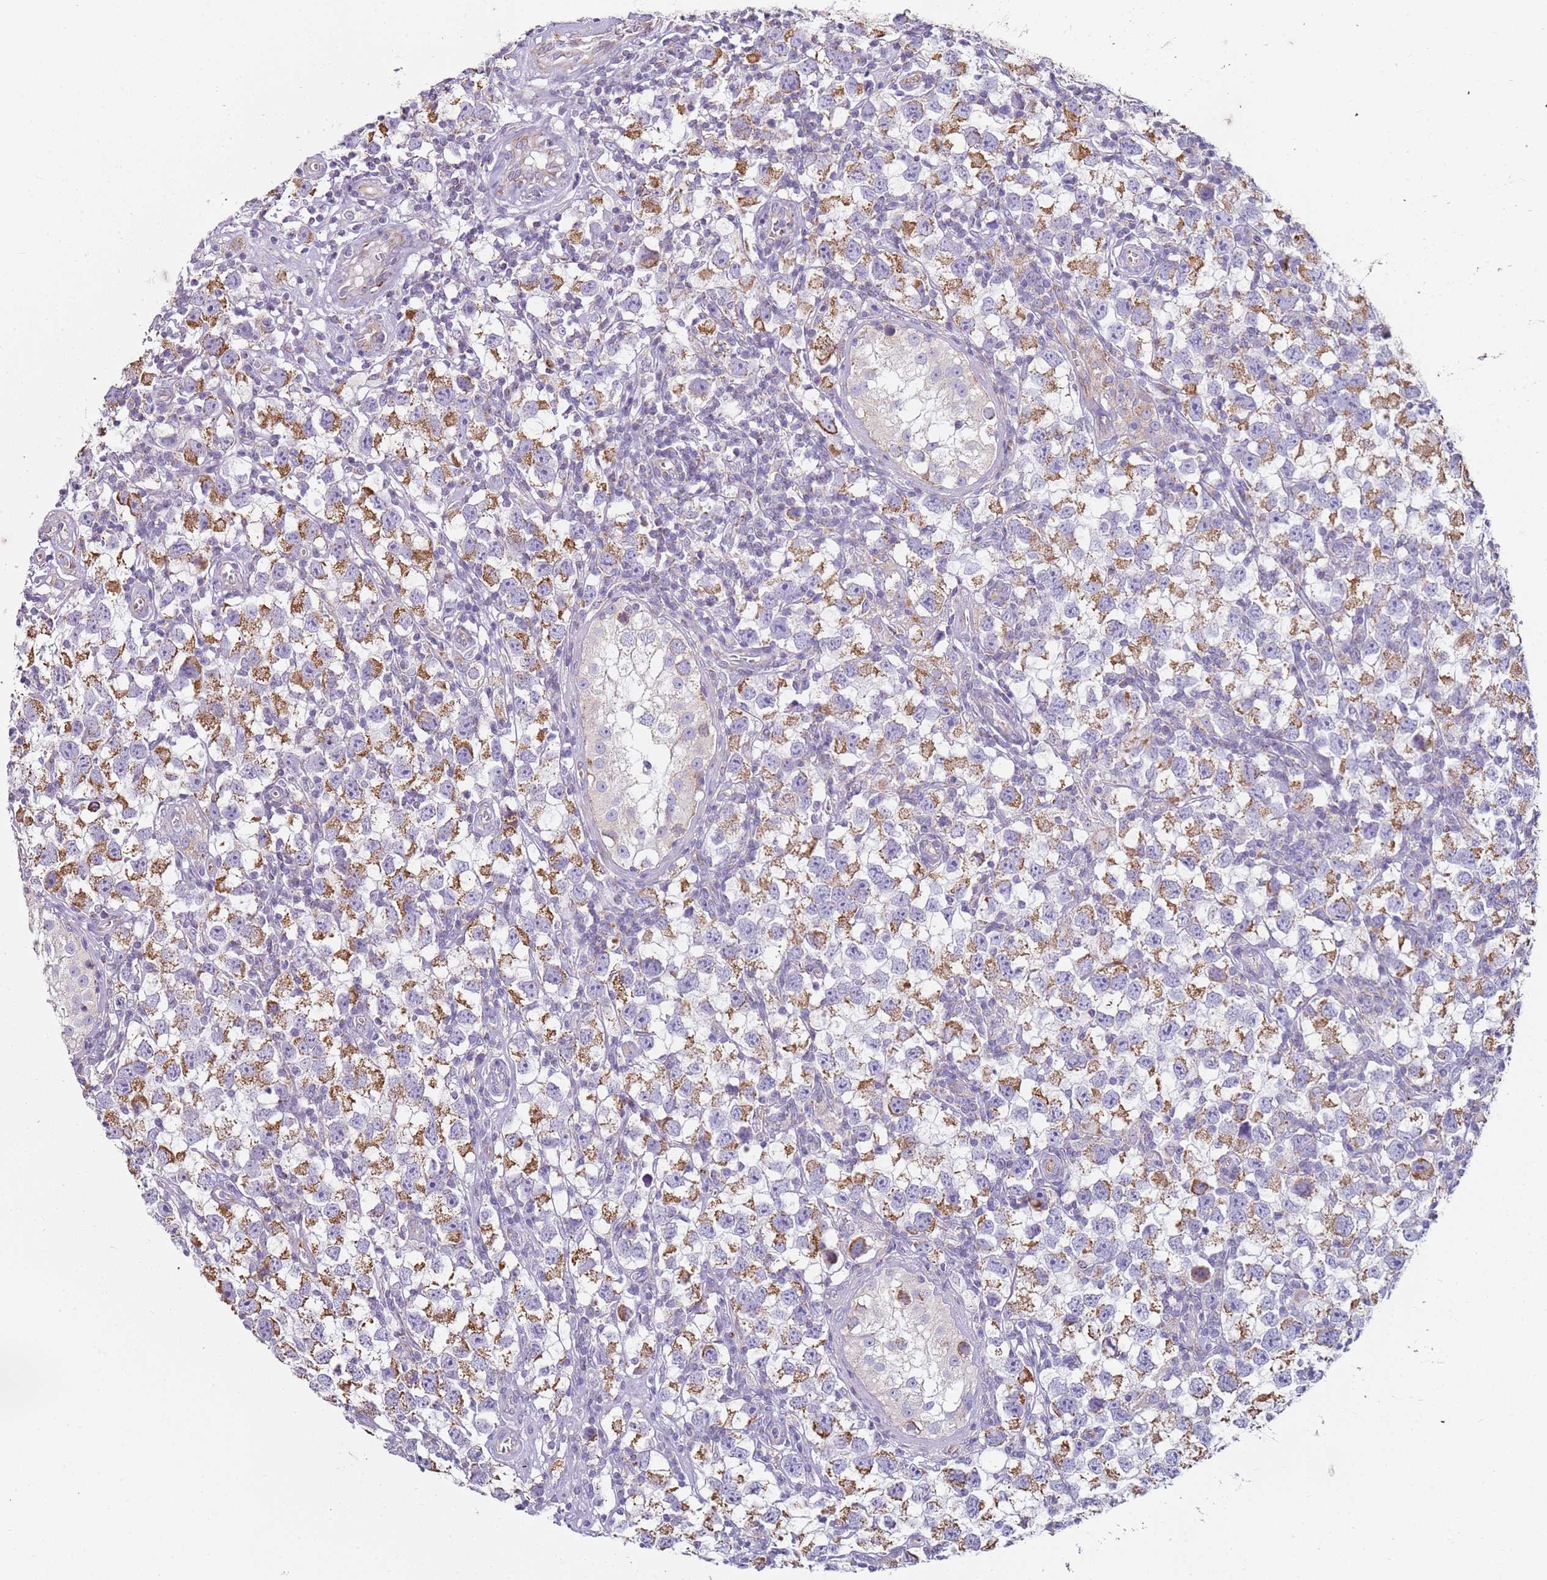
{"staining": {"intensity": "moderate", "quantity": "25%-75%", "location": "cytoplasmic/membranous"}, "tissue": "testis cancer", "cell_type": "Tumor cells", "image_type": "cancer", "snomed": [{"axis": "morphology", "description": "Seminoma, NOS"}, {"axis": "morphology", "description": "Carcinoma, Embryonal, NOS"}, {"axis": "topography", "description": "Testis"}], "caption": "About 25%-75% of tumor cells in human embryonal carcinoma (testis) demonstrate moderate cytoplasmic/membranous protein positivity as visualized by brown immunohistochemical staining.", "gene": "ALS2", "patient": {"sex": "male", "age": 29}}